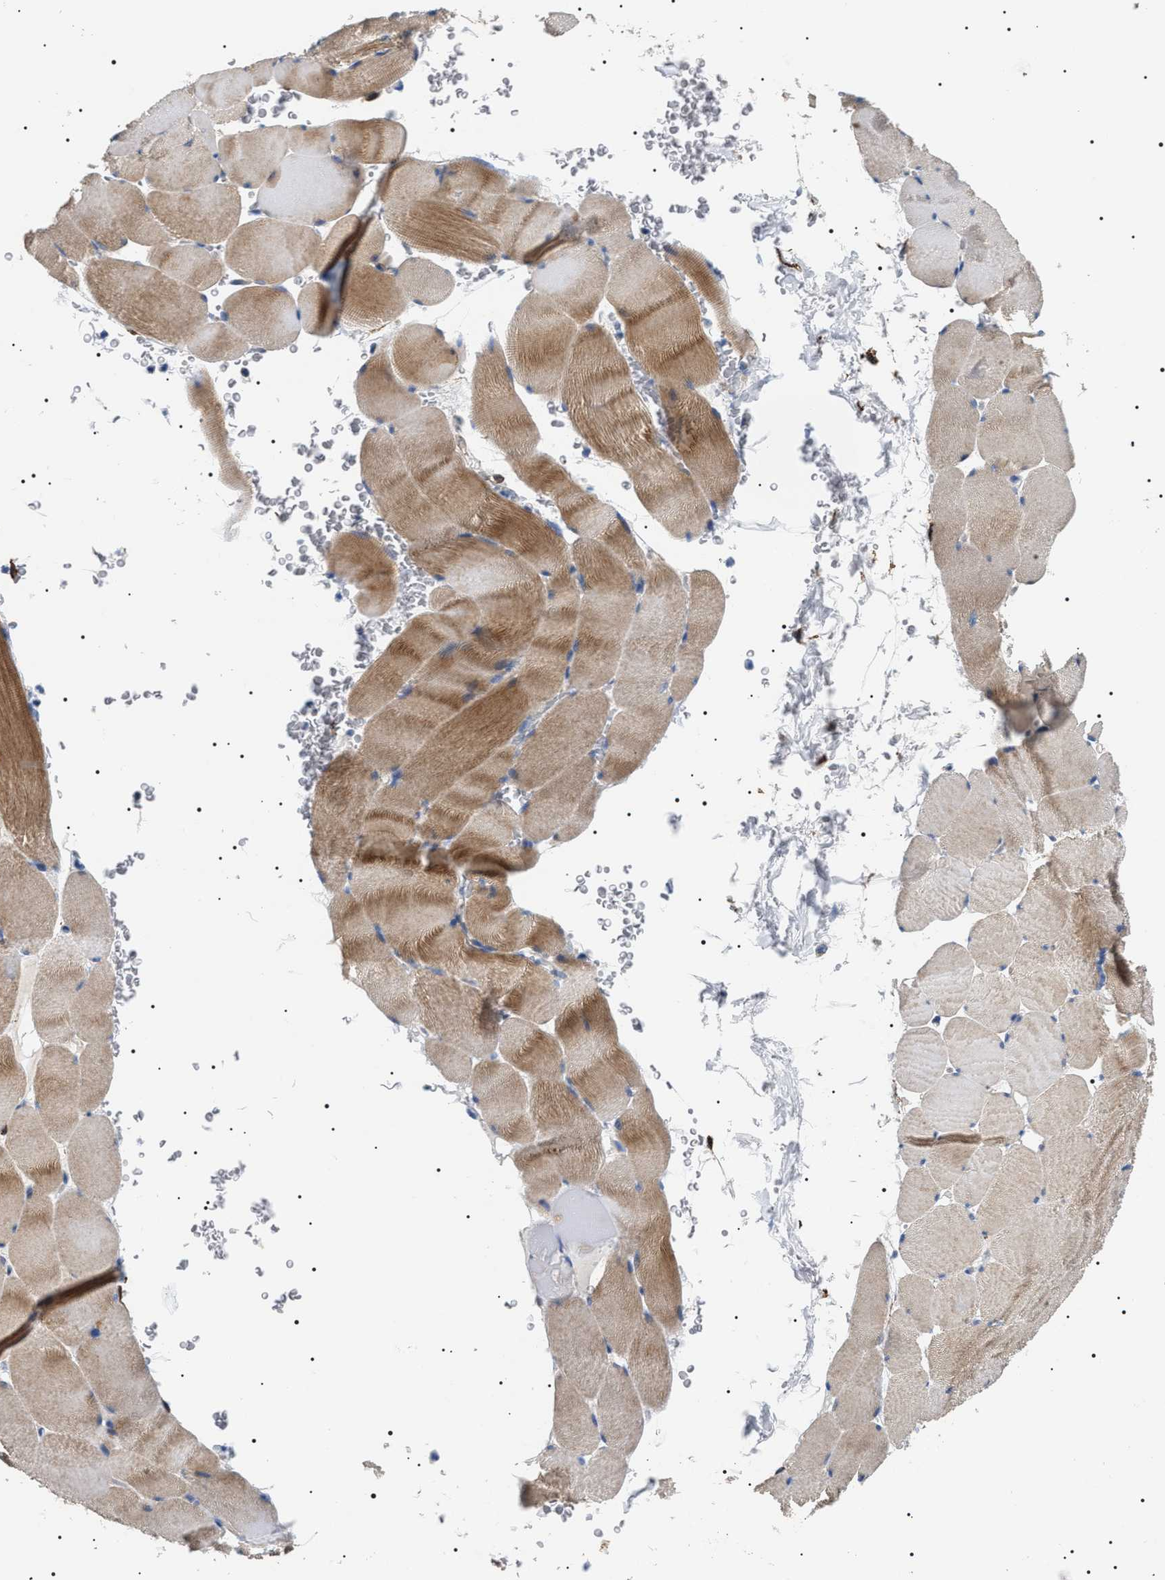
{"staining": {"intensity": "moderate", "quantity": ">75%", "location": "cytoplasmic/membranous"}, "tissue": "skeletal muscle", "cell_type": "Myocytes", "image_type": "normal", "snomed": [{"axis": "morphology", "description": "Normal tissue, NOS"}, {"axis": "topography", "description": "Skeletal muscle"}], "caption": "Moderate cytoplasmic/membranous protein expression is seen in about >75% of myocytes in skeletal muscle.", "gene": "TMEM222", "patient": {"sex": "male", "age": 62}}